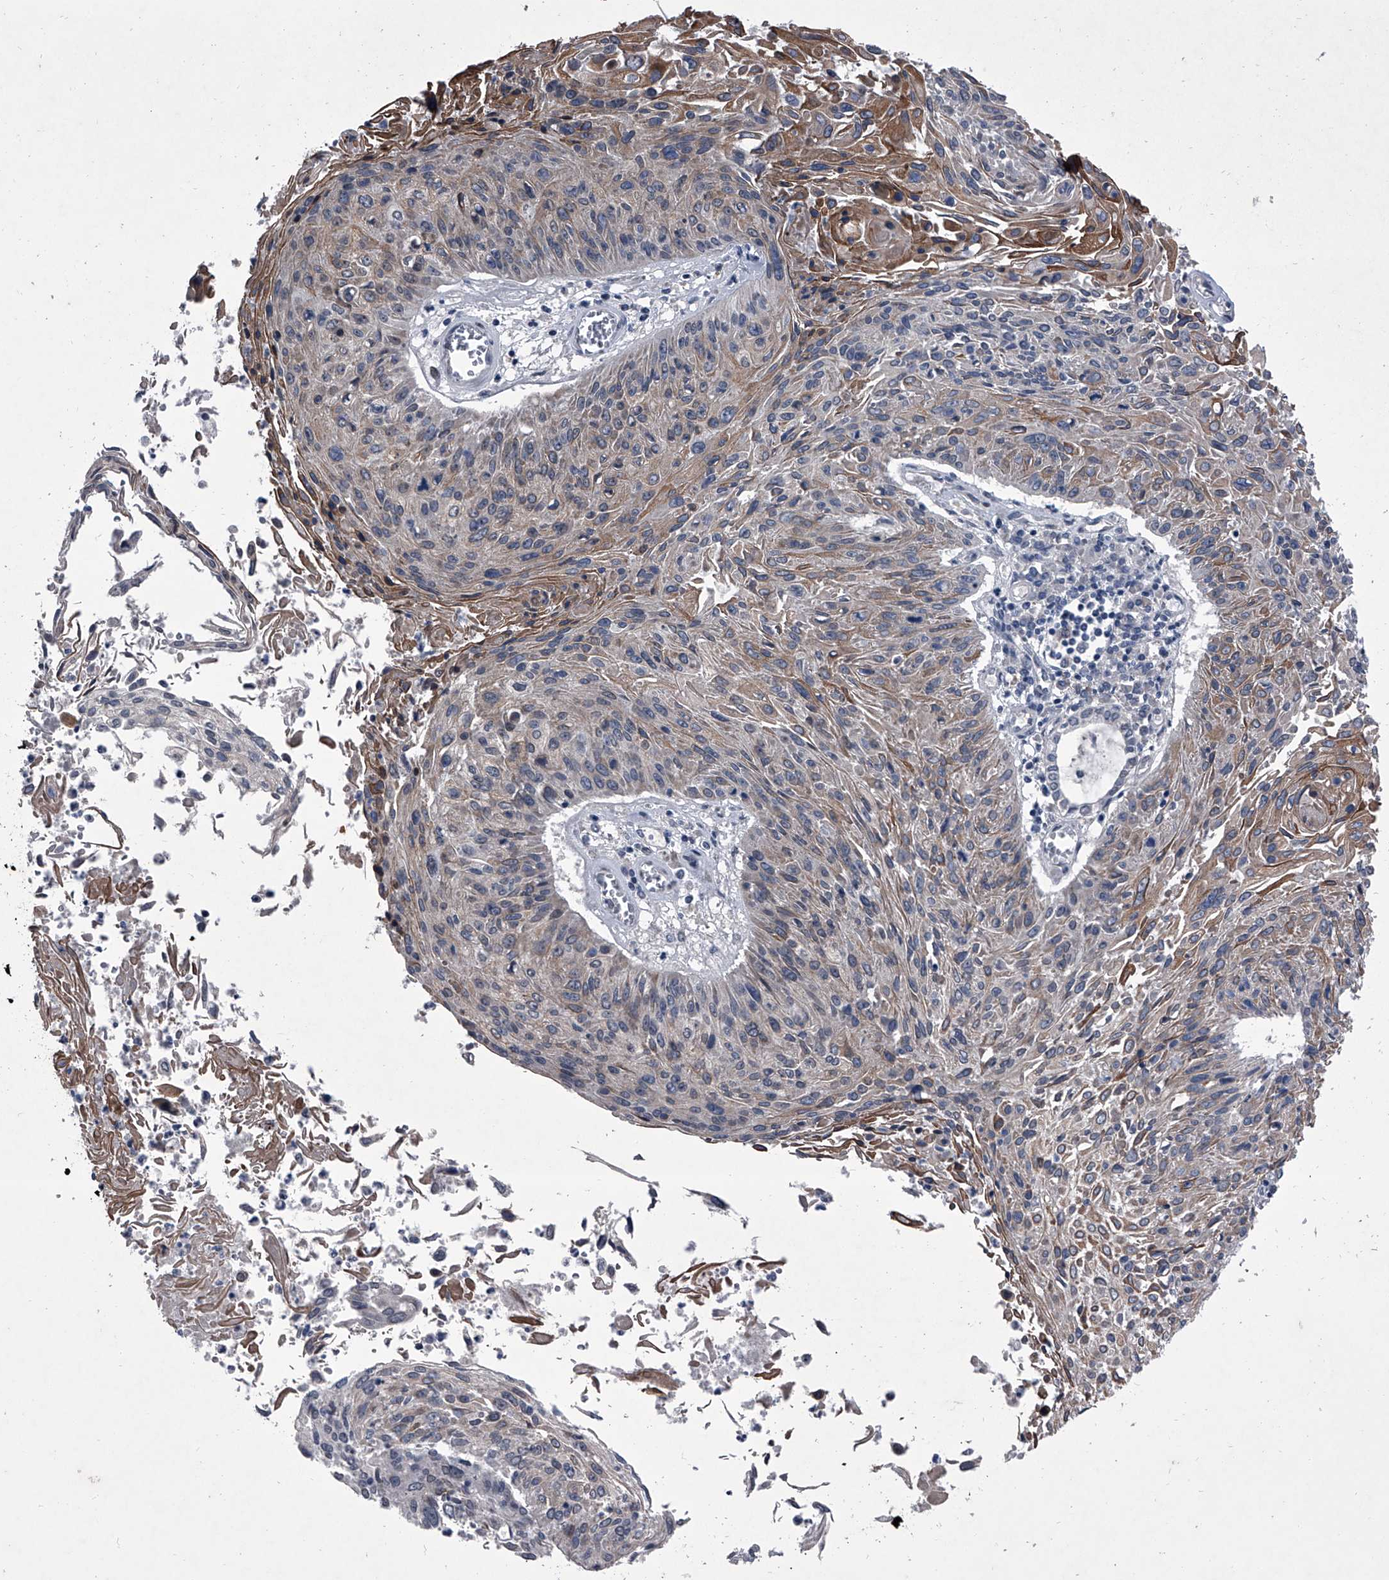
{"staining": {"intensity": "negative", "quantity": "none", "location": "none"}, "tissue": "cervical cancer", "cell_type": "Tumor cells", "image_type": "cancer", "snomed": [{"axis": "morphology", "description": "Squamous cell carcinoma, NOS"}, {"axis": "topography", "description": "Cervix"}], "caption": "Tumor cells are negative for brown protein staining in cervical cancer.", "gene": "ELK4", "patient": {"sex": "female", "age": 51}}